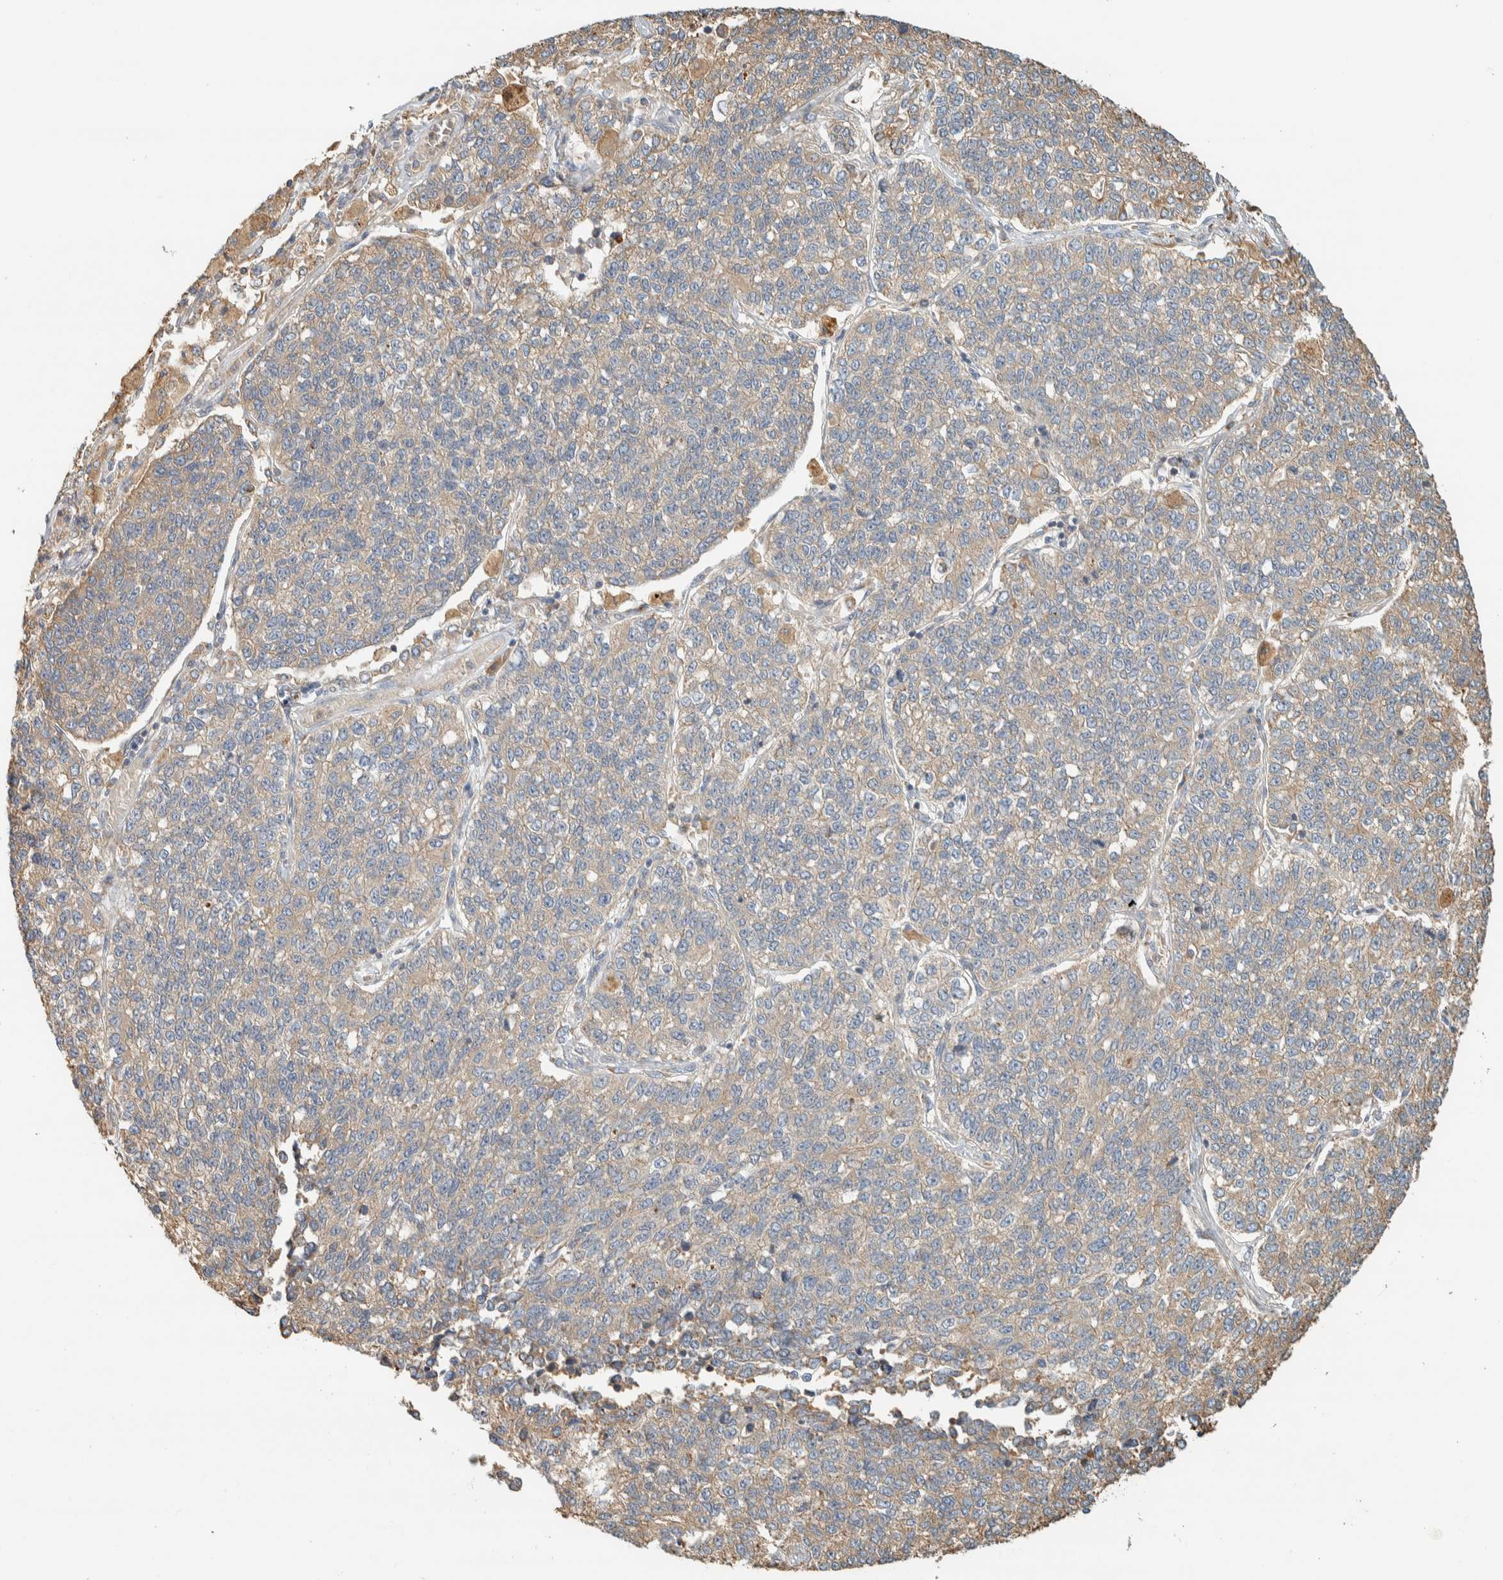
{"staining": {"intensity": "weak", "quantity": "<25%", "location": "cytoplasmic/membranous"}, "tissue": "lung cancer", "cell_type": "Tumor cells", "image_type": "cancer", "snomed": [{"axis": "morphology", "description": "Adenocarcinoma, NOS"}, {"axis": "topography", "description": "Lung"}], "caption": "Photomicrograph shows no significant protein positivity in tumor cells of lung cancer (adenocarcinoma). The staining is performed using DAB brown chromogen with nuclei counter-stained in using hematoxylin.", "gene": "RAB11FIP1", "patient": {"sex": "male", "age": 49}}